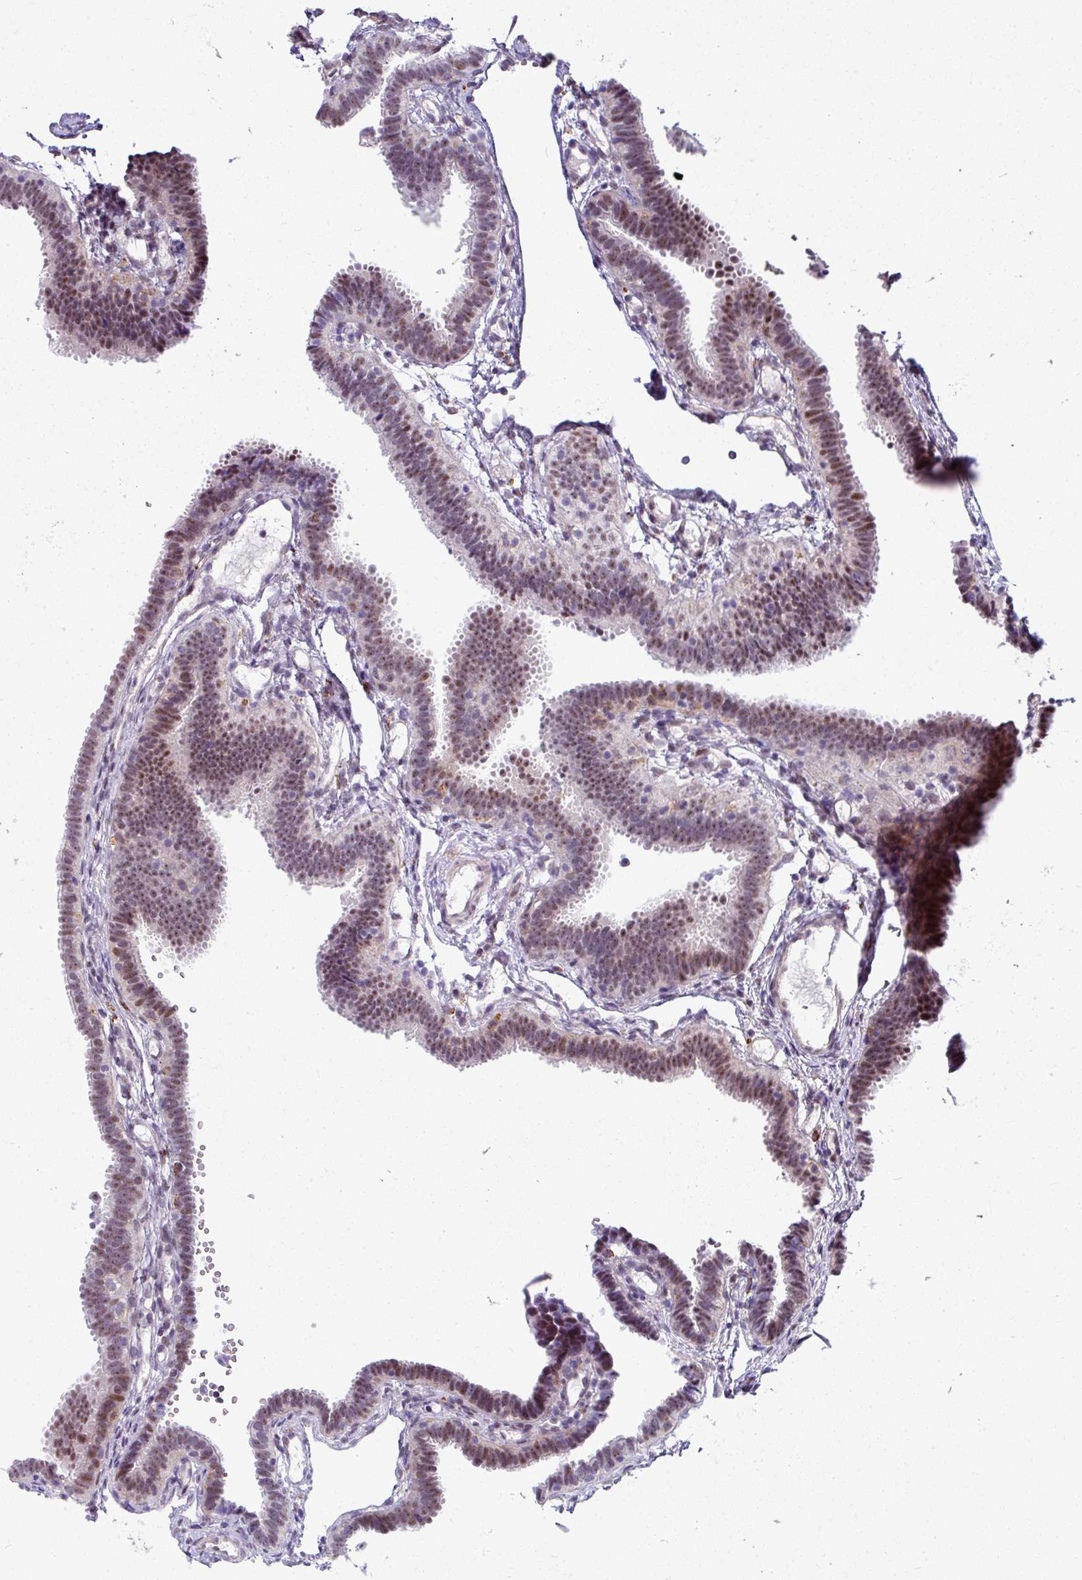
{"staining": {"intensity": "moderate", "quantity": "25%-75%", "location": "nuclear"}, "tissue": "fallopian tube", "cell_type": "Glandular cells", "image_type": "normal", "snomed": [{"axis": "morphology", "description": "Normal tissue, NOS"}, {"axis": "topography", "description": "Fallopian tube"}], "caption": "Immunohistochemistry of benign fallopian tube reveals medium levels of moderate nuclear positivity in approximately 25%-75% of glandular cells. Nuclei are stained in blue.", "gene": "BMS1", "patient": {"sex": "female", "age": 37}}